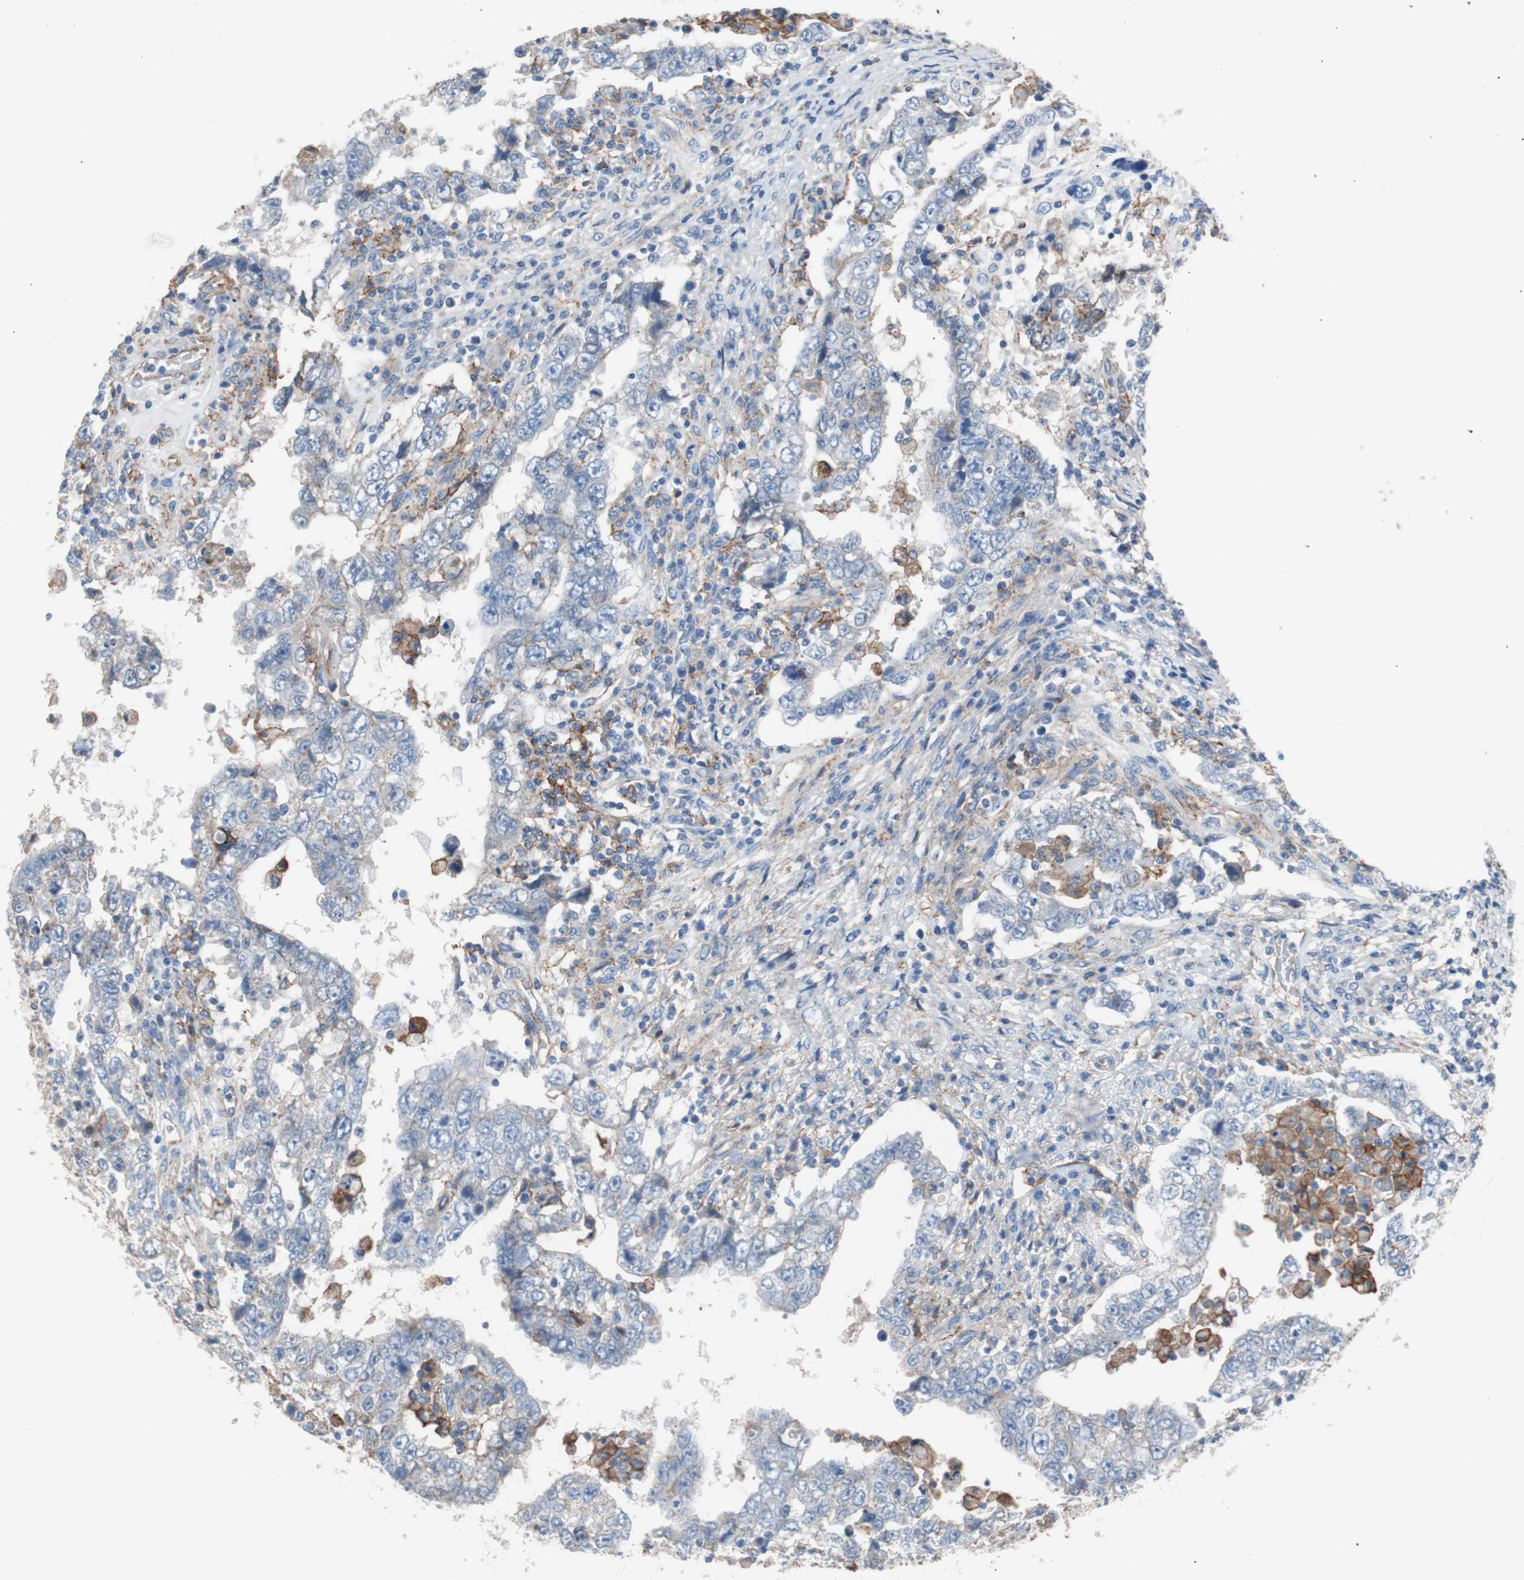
{"staining": {"intensity": "negative", "quantity": "none", "location": "none"}, "tissue": "testis cancer", "cell_type": "Tumor cells", "image_type": "cancer", "snomed": [{"axis": "morphology", "description": "Carcinoma, Embryonal, NOS"}, {"axis": "topography", "description": "Testis"}], "caption": "Immunohistochemical staining of human testis embryonal carcinoma exhibits no significant expression in tumor cells.", "gene": "CD81", "patient": {"sex": "male", "age": 26}}